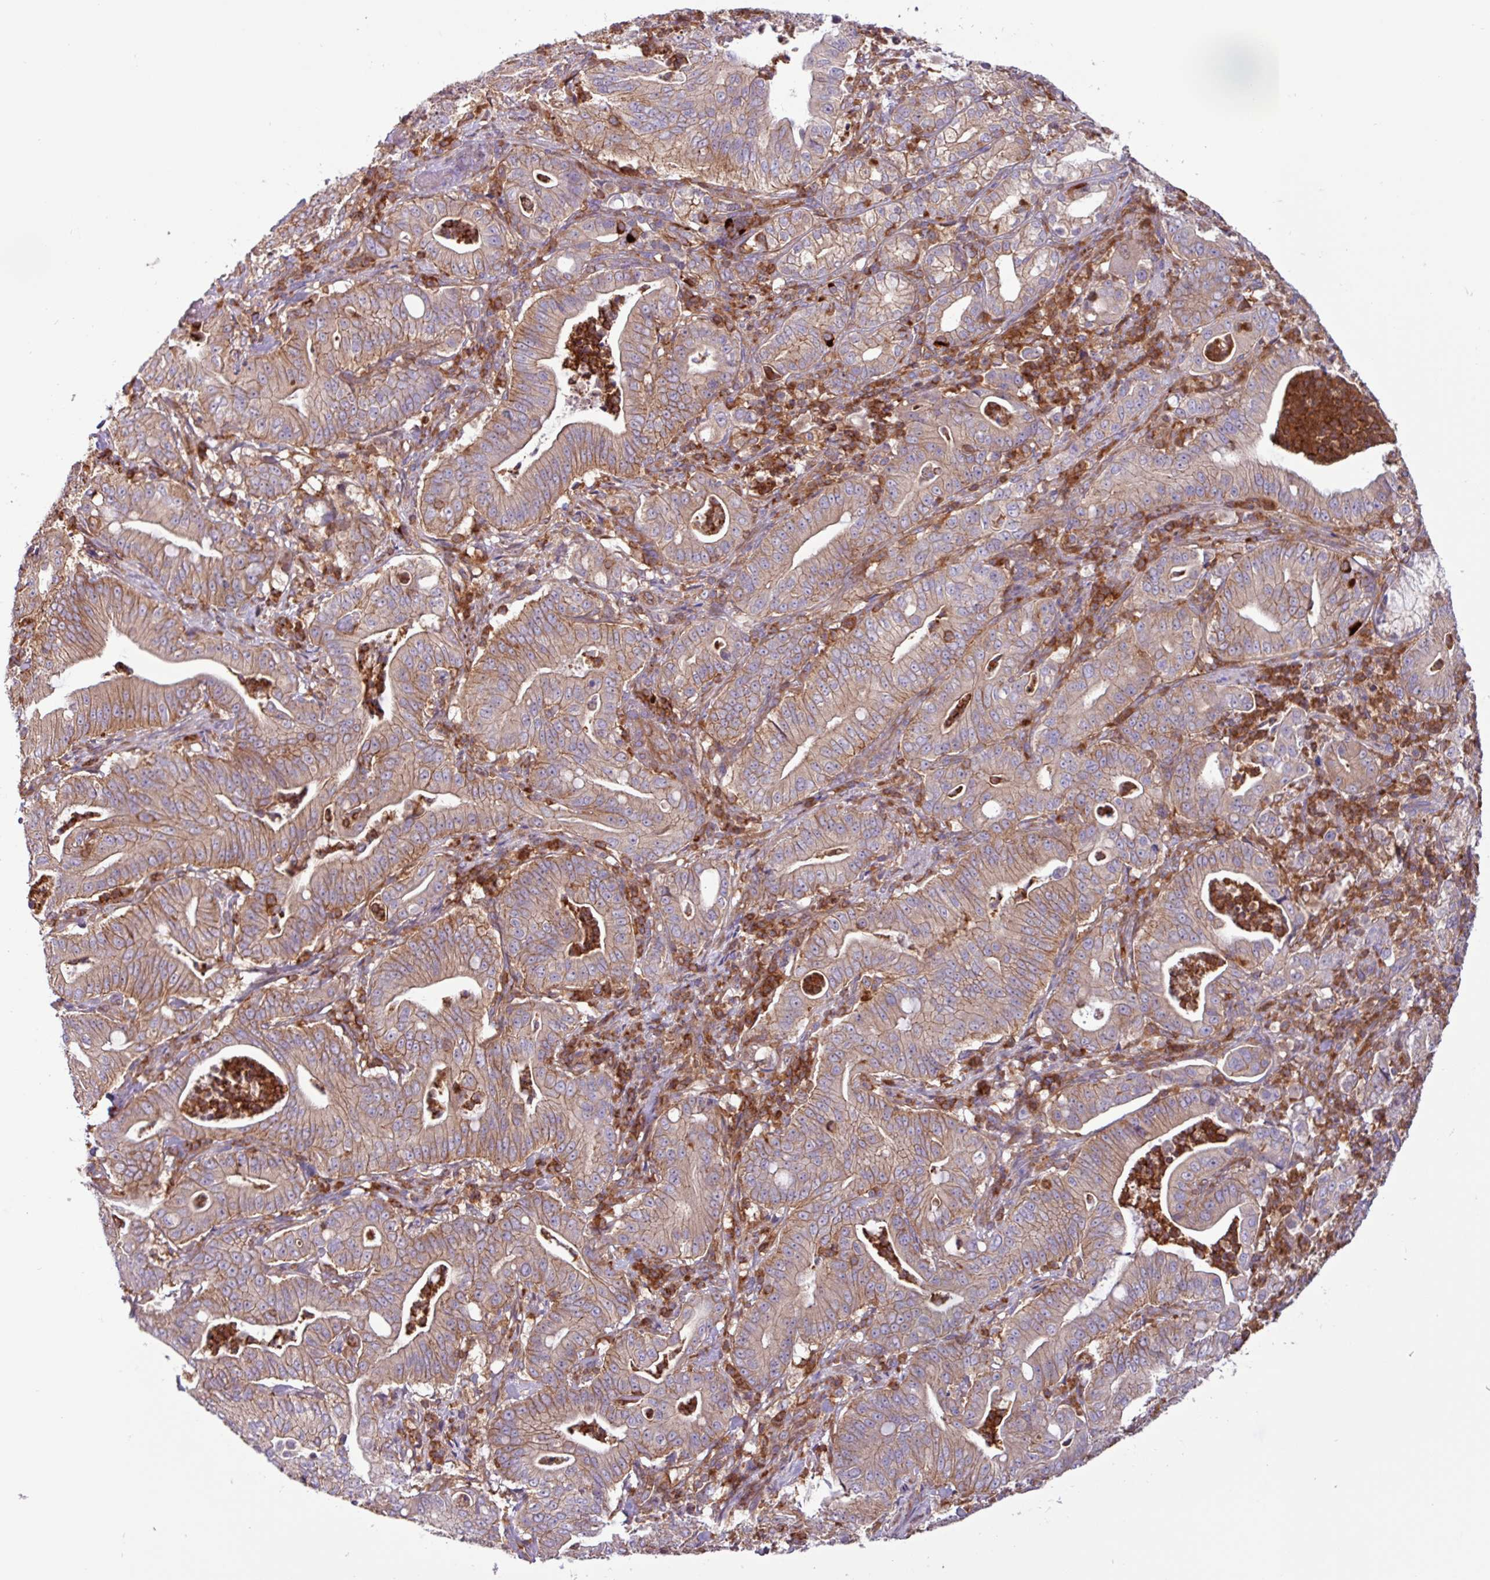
{"staining": {"intensity": "moderate", "quantity": ">75%", "location": "cytoplasmic/membranous"}, "tissue": "pancreatic cancer", "cell_type": "Tumor cells", "image_type": "cancer", "snomed": [{"axis": "morphology", "description": "Adenocarcinoma, NOS"}, {"axis": "topography", "description": "Pancreas"}], "caption": "The image exhibits a brown stain indicating the presence of a protein in the cytoplasmic/membranous of tumor cells in adenocarcinoma (pancreatic).", "gene": "ACTR3", "patient": {"sex": "male", "age": 71}}